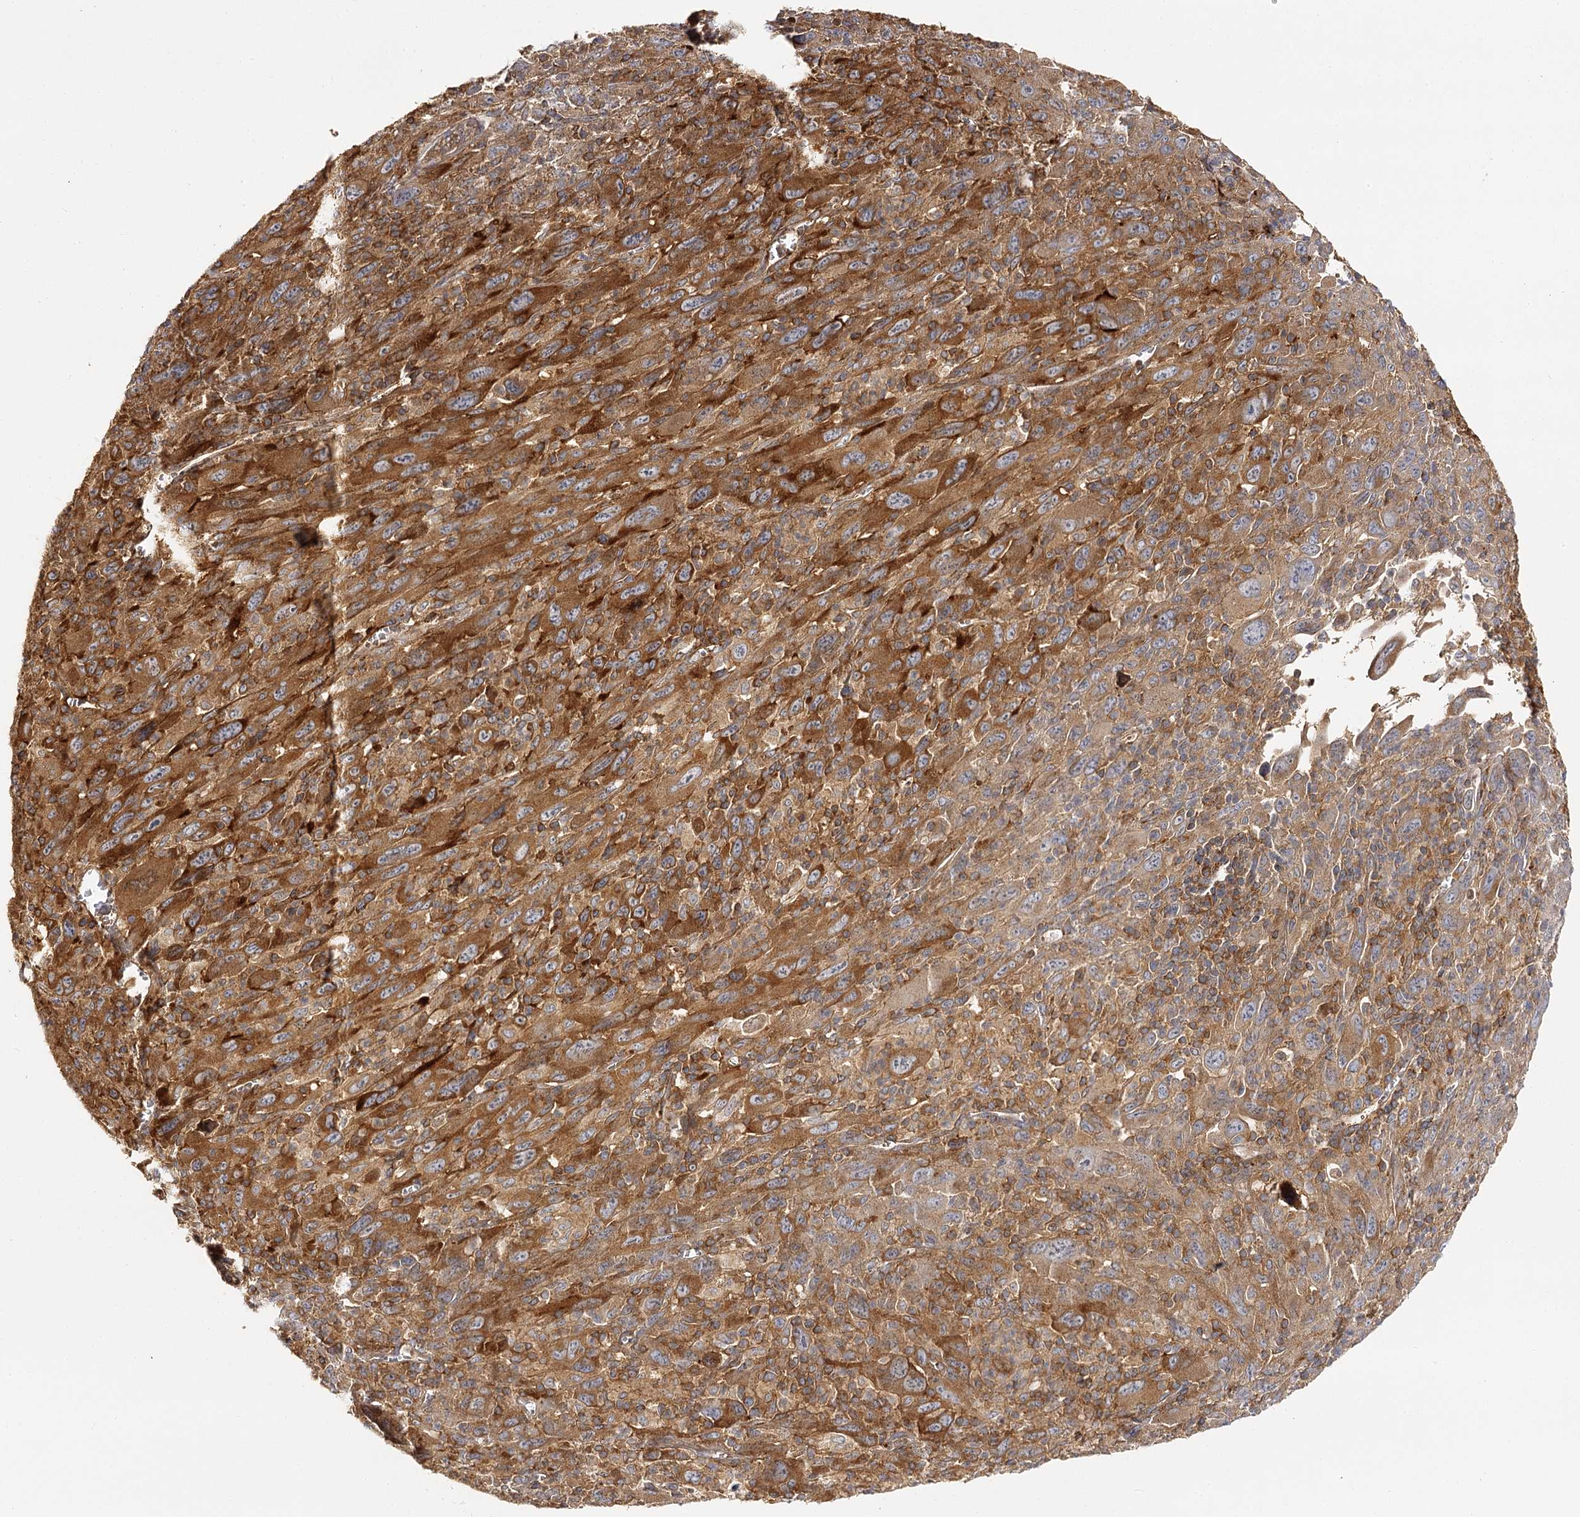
{"staining": {"intensity": "strong", "quantity": ">75%", "location": "cytoplasmic/membranous"}, "tissue": "melanoma", "cell_type": "Tumor cells", "image_type": "cancer", "snomed": [{"axis": "morphology", "description": "Malignant melanoma, Metastatic site"}, {"axis": "topography", "description": "Skin"}], "caption": "Immunohistochemistry (DAB (3,3'-diaminobenzidine)) staining of human malignant melanoma (metastatic site) displays strong cytoplasmic/membranous protein staining in approximately >75% of tumor cells.", "gene": "SEC24B", "patient": {"sex": "female", "age": 56}}